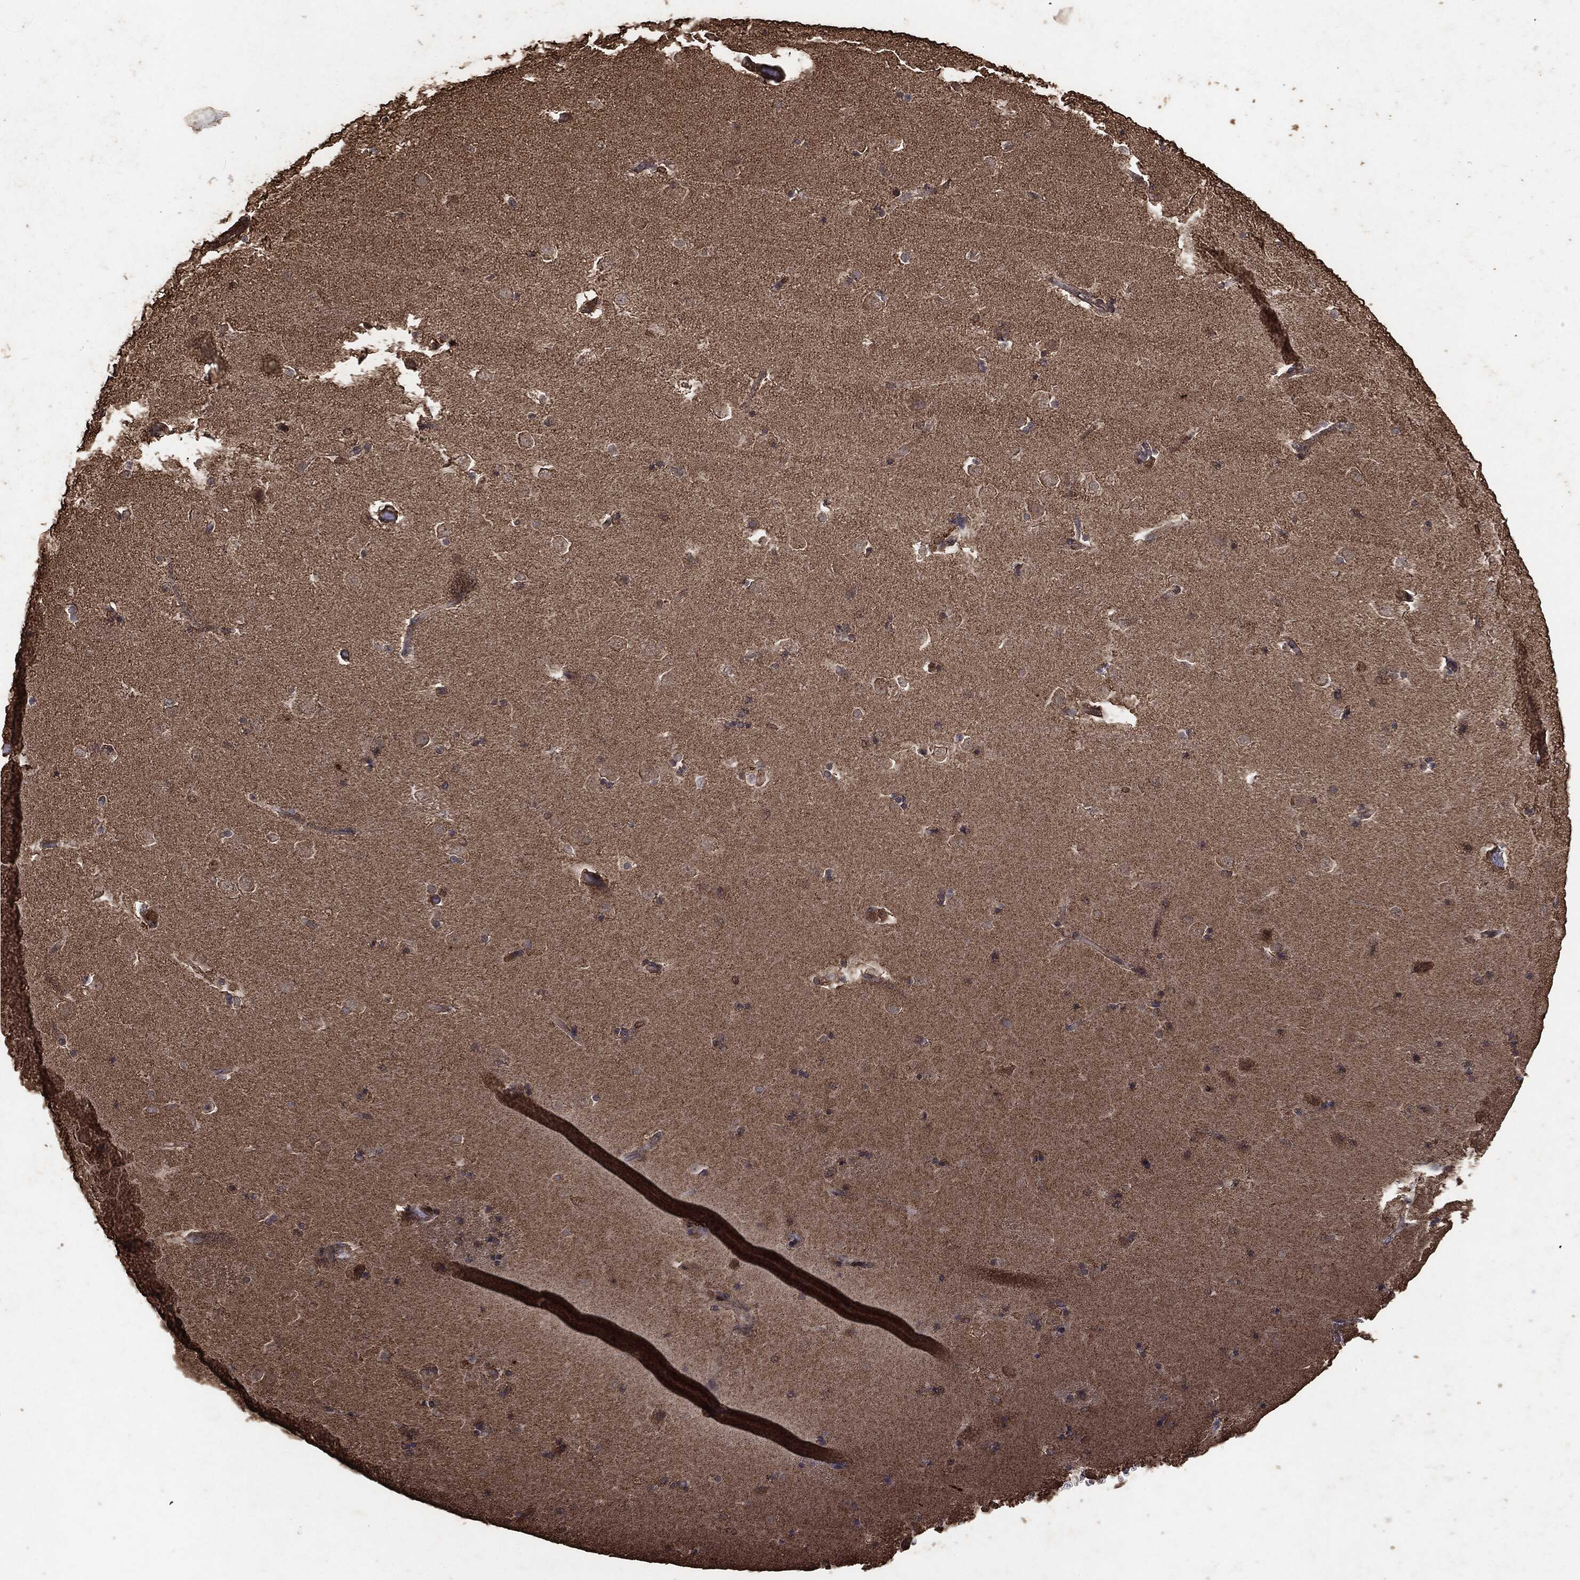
{"staining": {"intensity": "negative", "quantity": "none", "location": "none"}, "tissue": "caudate", "cell_type": "Glial cells", "image_type": "normal", "snomed": [{"axis": "morphology", "description": "Normal tissue, NOS"}, {"axis": "topography", "description": "Lateral ventricle wall"}], "caption": "IHC of benign human caudate demonstrates no expression in glial cells. (DAB immunohistochemistry (IHC) visualized using brightfield microscopy, high magnification).", "gene": "MTOR", "patient": {"sex": "male", "age": 51}}